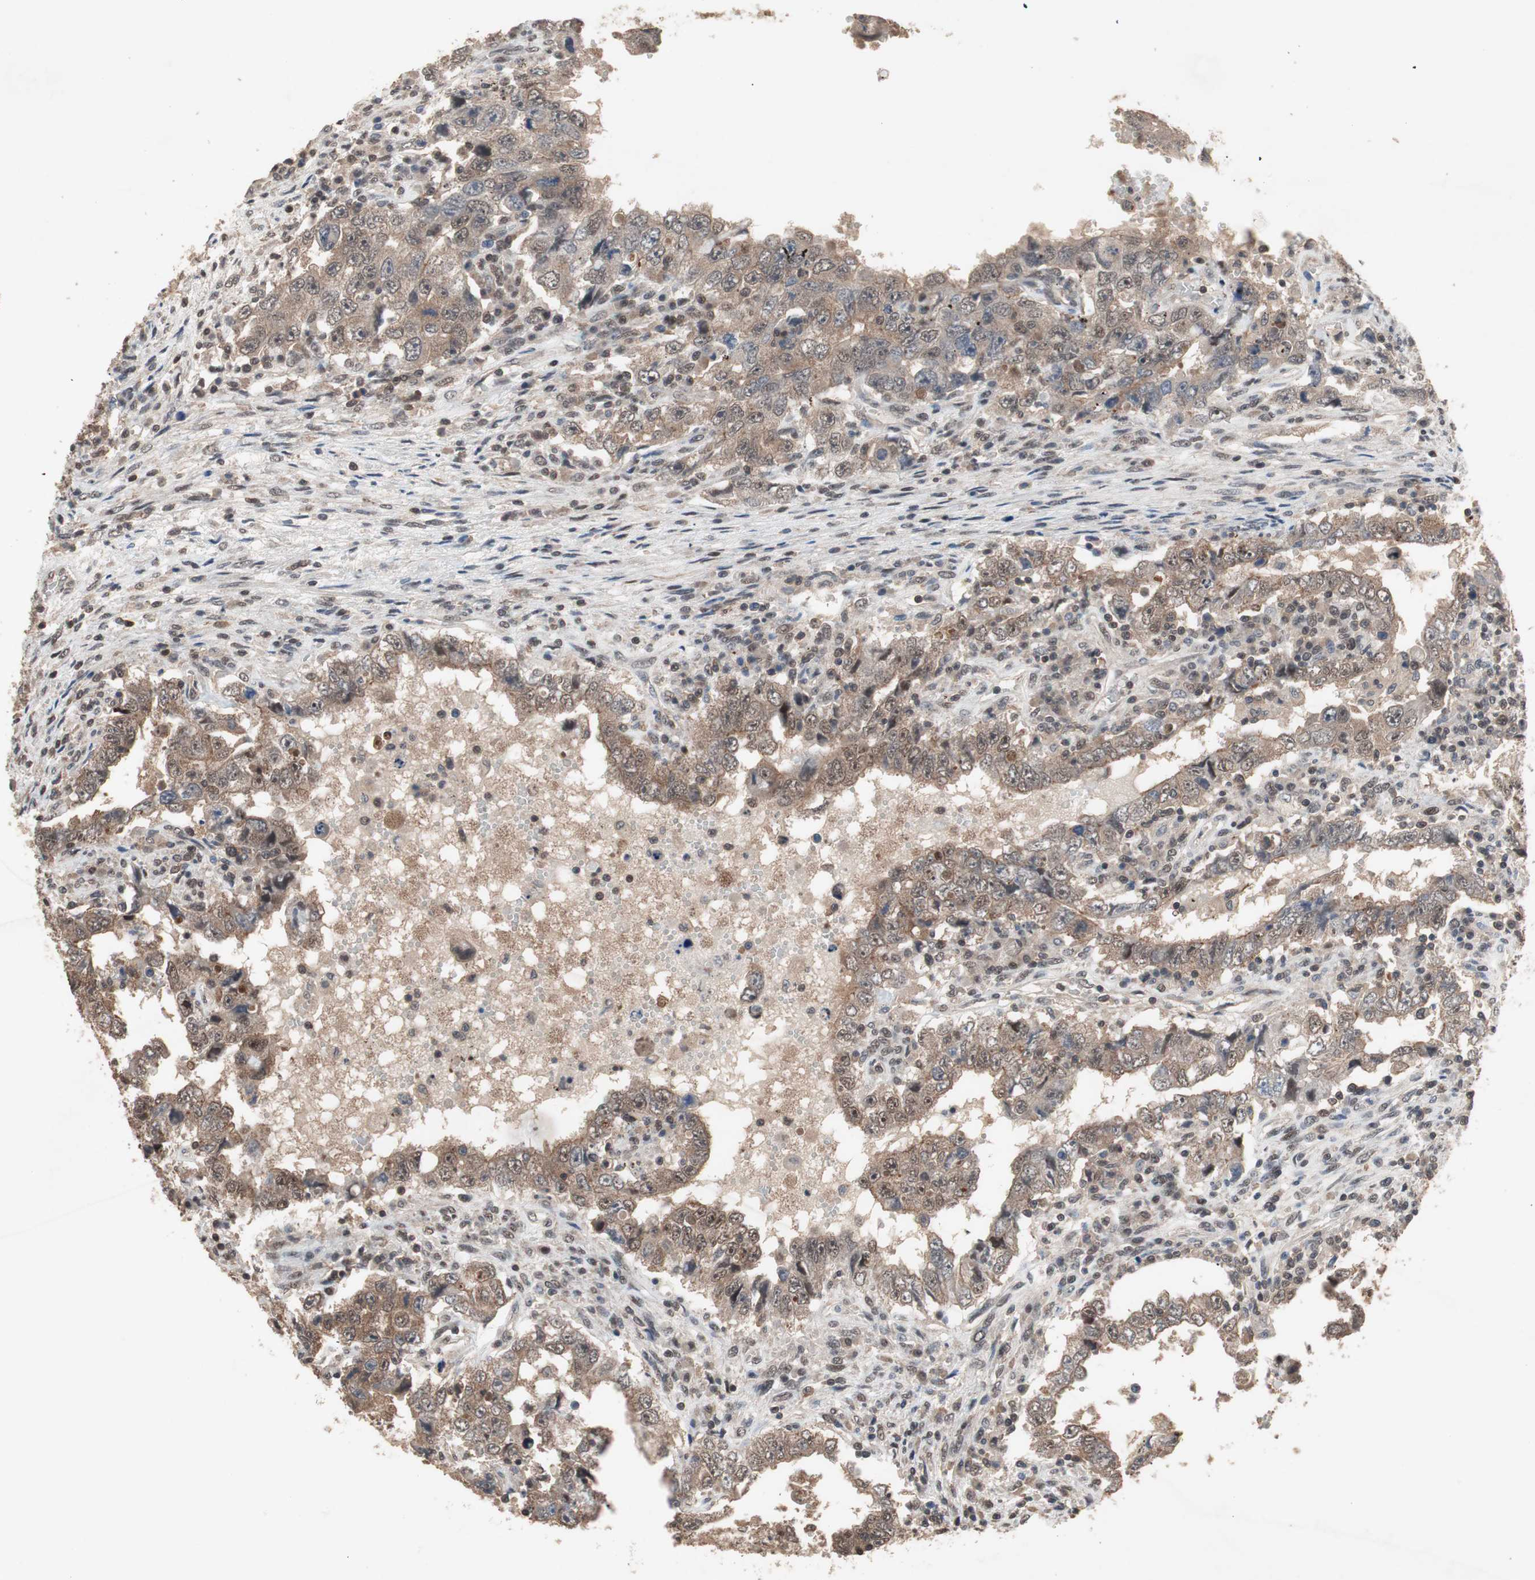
{"staining": {"intensity": "moderate", "quantity": ">75%", "location": "cytoplasmic/membranous,nuclear"}, "tissue": "testis cancer", "cell_type": "Tumor cells", "image_type": "cancer", "snomed": [{"axis": "morphology", "description": "Carcinoma, Embryonal, NOS"}, {"axis": "topography", "description": "Testis"}], "caption": "DAB immunohistochemical staining of human testis cancer (embryonal carcinoma) shows moderate cytoplasmic/membranous and nuclear protein positivity in approximately >75% of tumor cells. The protein of interest is shown in brown color, while the nuclei are stained blue.", "gene": "GART", "patient": {"sex": "male", "age": 26}}